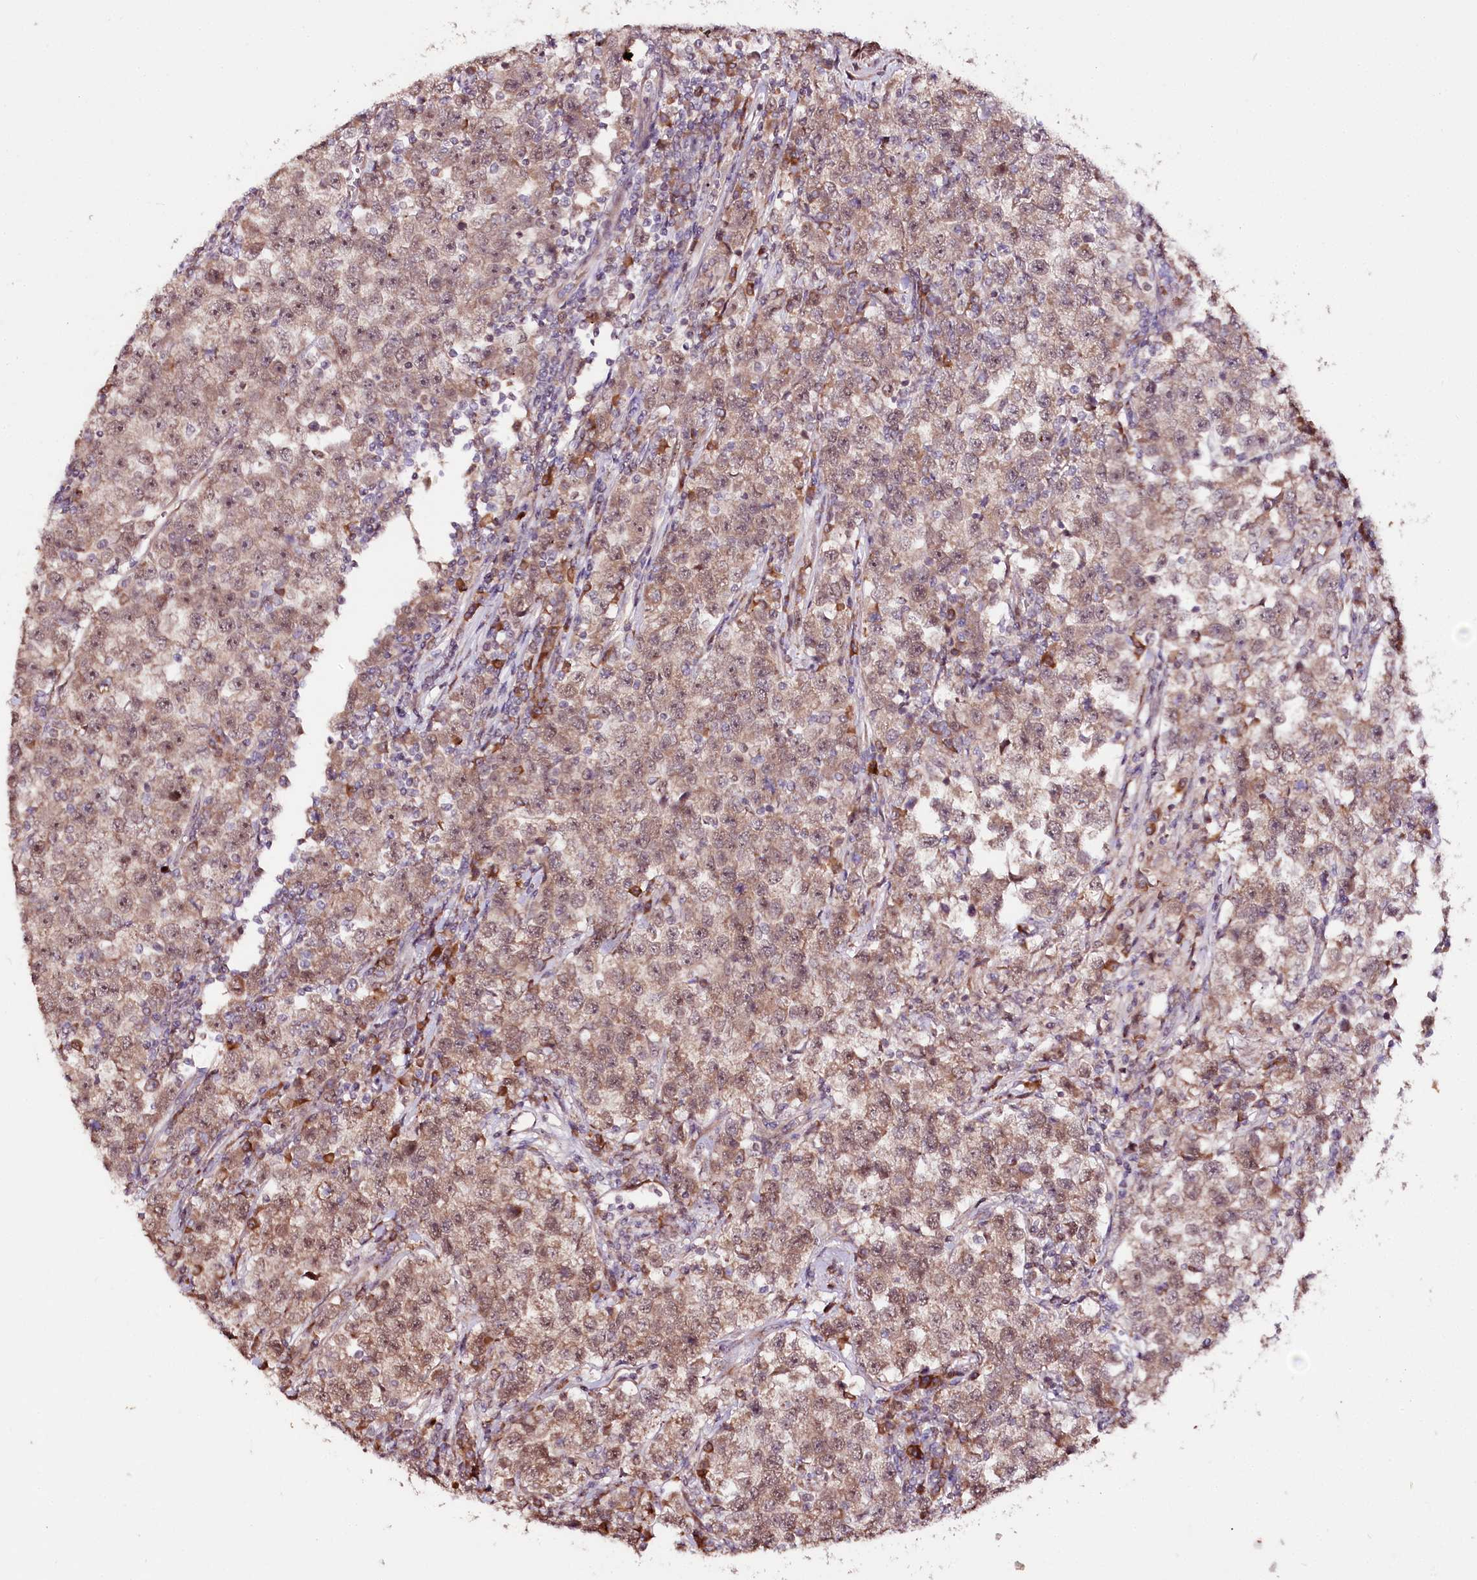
{"staining": {"intensity": "moderate", "quantity": ">75%", "location": "cytoplasmic/membranous,nuclear"}, "tissue": "testis cancer", "cell_type": "Tumor cells", "image_type": "cancer", "snomed": [{"axis": "morphology", "description": "Normal tissue, NOS"}, {"axis": "morphology", "description": "Seminoma, NOS"}, {"axis": "topography", "description": "Testis"}], "caption": "Moderate cytoplasmic/membranous and nuclear staining is seen in approximately >75% of tumor cells in testis cancer (seminoma).", "gene": "DMP1", "patient": {"sex": "male", "age": 43}}